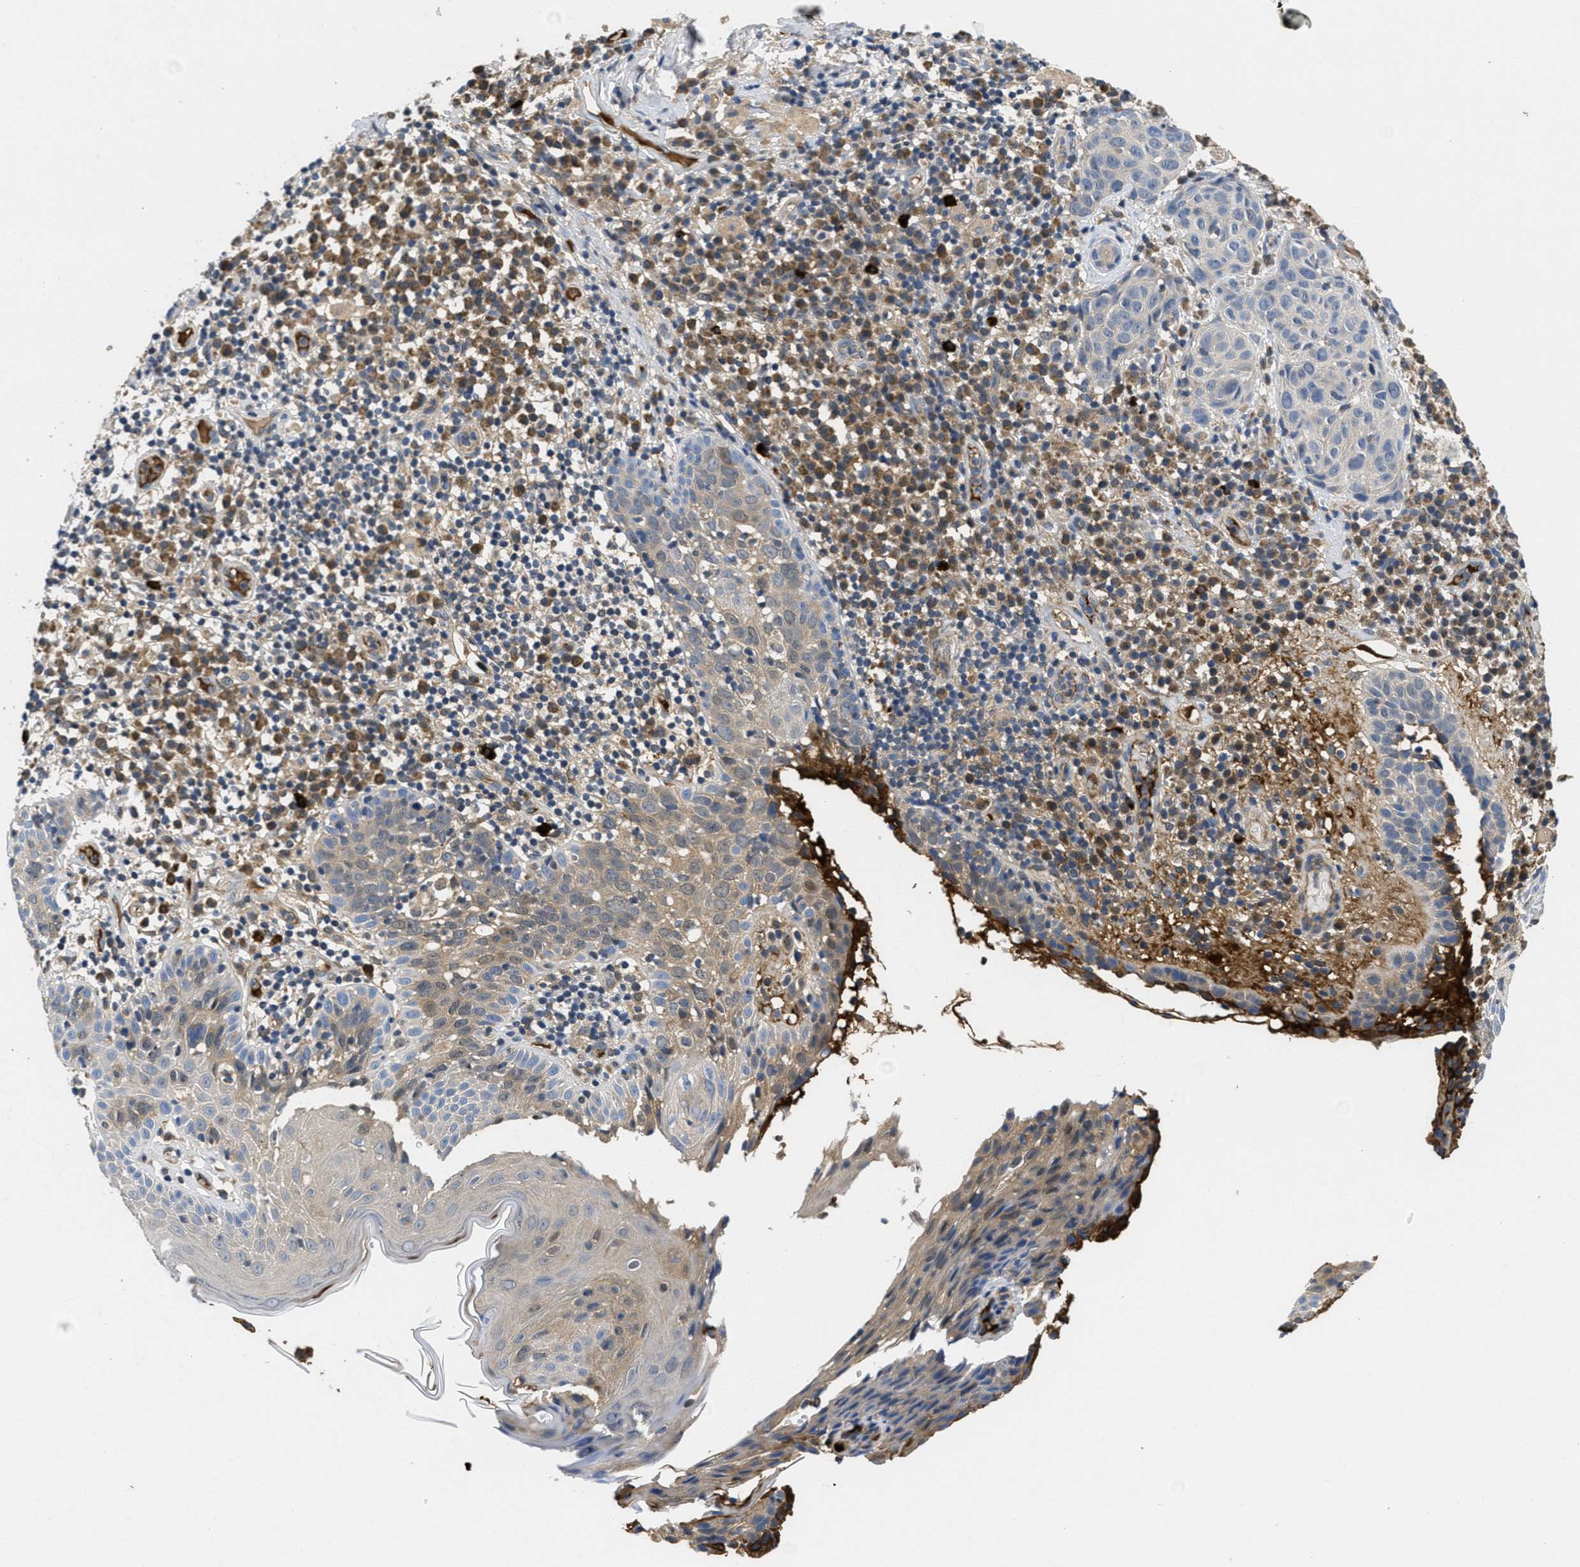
{"staining": {"intensity": "weak", "quantity": "25%-75%", "location": "cytoplasmic/membranous"}, "tissue": "skin cancer", "cell_type": "Tumor cells", "image_type": "cancer", "snomed": [{"axis": "morphology", "description": "Squamous cell carcinoma in situ, NOS"}, {"axis": "morphology", "description": "Squamous cell carcinoma, NOS"}, {"axis": "topography", "description": "Skin"}], "caption": "A micrograph of skin squamous cell carcinoma in situ stained for a protein displays weak cytoplasmic/membranous brown staining in tumor cells. The staining was performed using DAB (3,3'-diaminobenzidine) to visualize the protein expression in brown, while the nuclei were stained in blue with hematoxylin (Magnification: 20x).", "gene": "GALK1", "patient": {"sex": "male", "age": 93}}